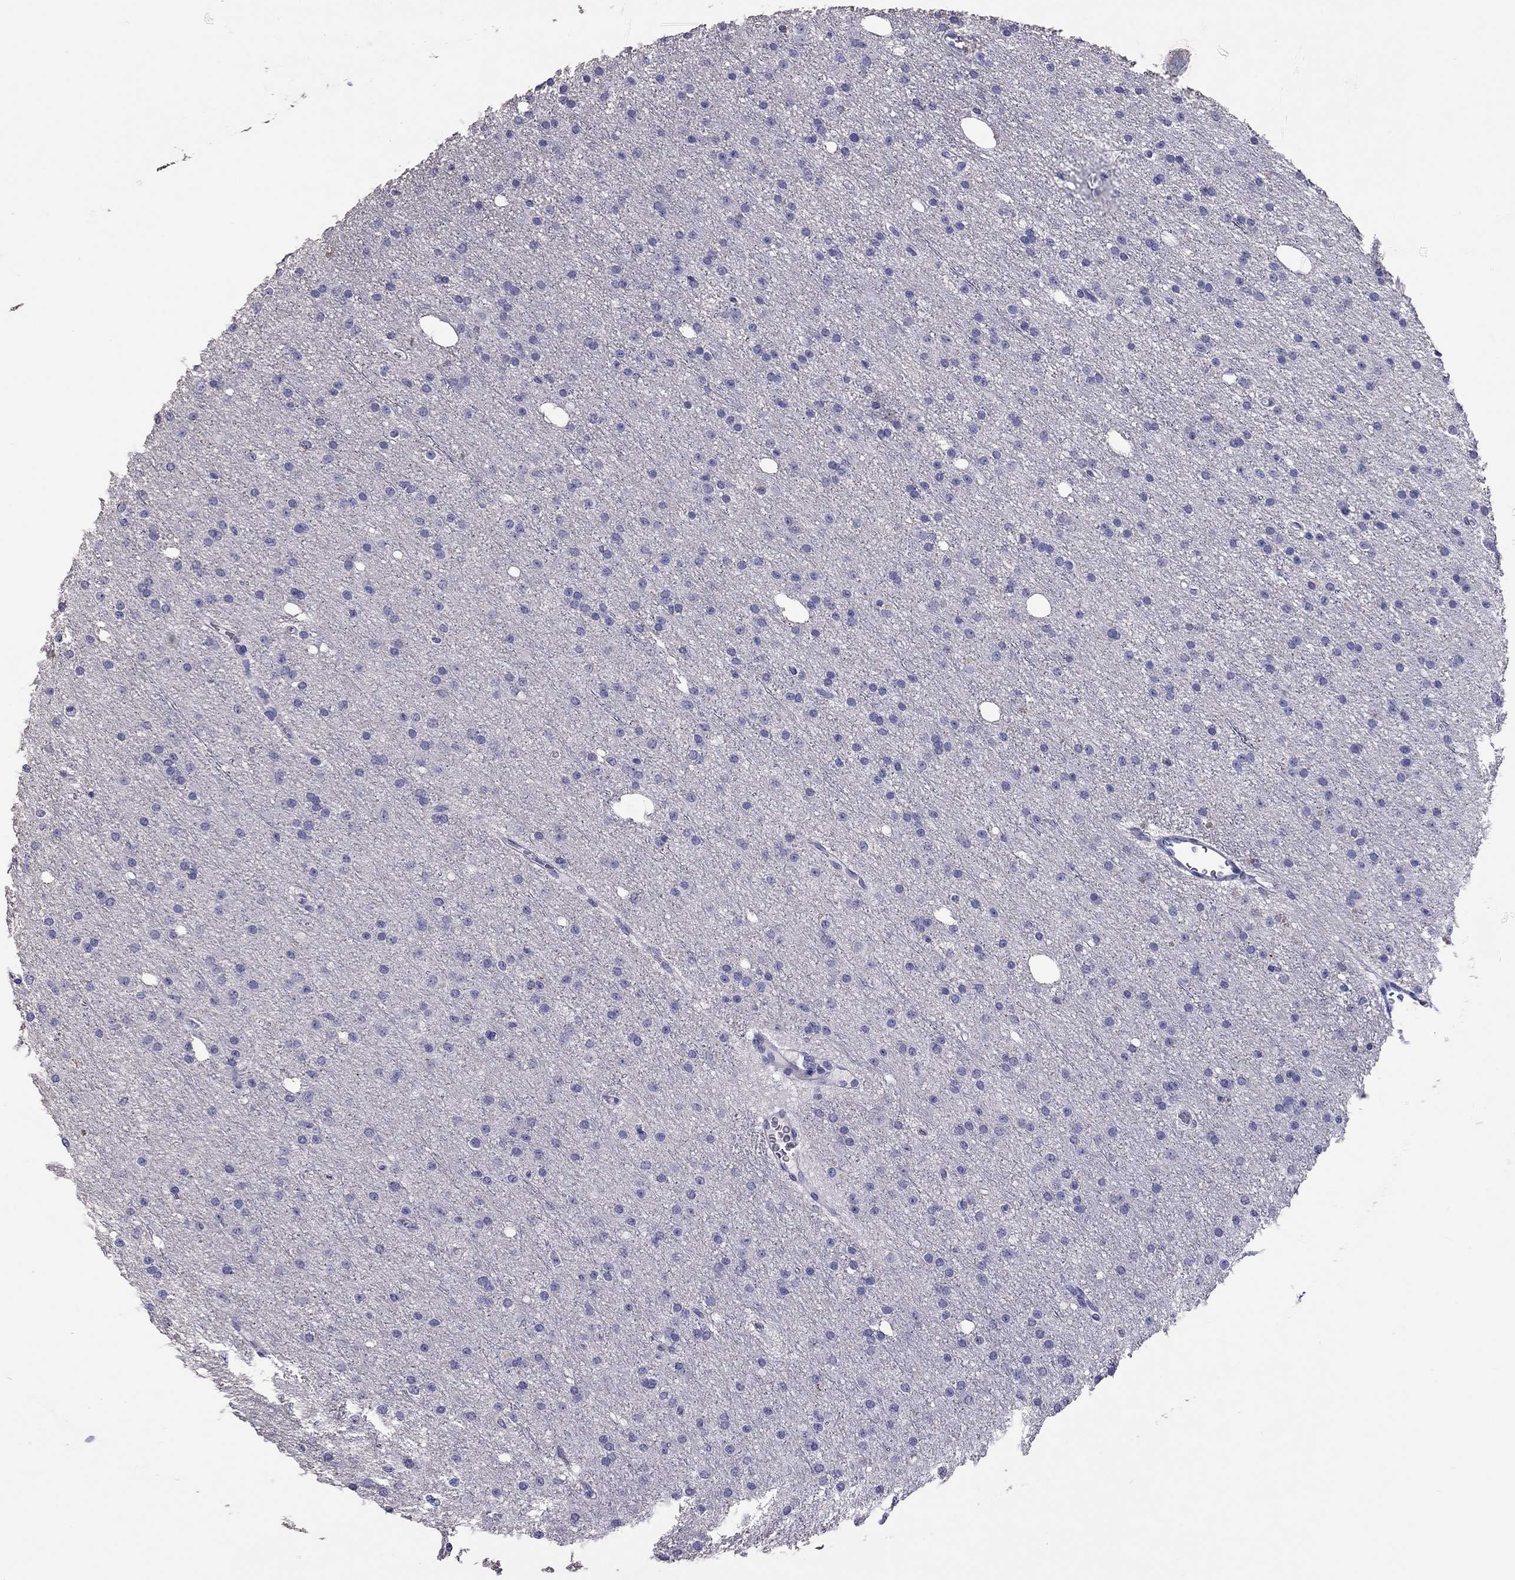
{"staining": {"intensity": "negative", "quantity": "none", "location": "none"}, "tissue": "glioma", "cell_type": "Tumor cells", "image_type": "cancer", "snomed": [{"axis": "morphology", "description": "Glioma, malignant, Low grade"}, {"axis": "topography", "description": "Brain"}], "caption": "Protein analysis of glioma displays no significant expression in tumor cells.", "gene": "CALHM1", "patient": {"sex": "male", "age": 27}}